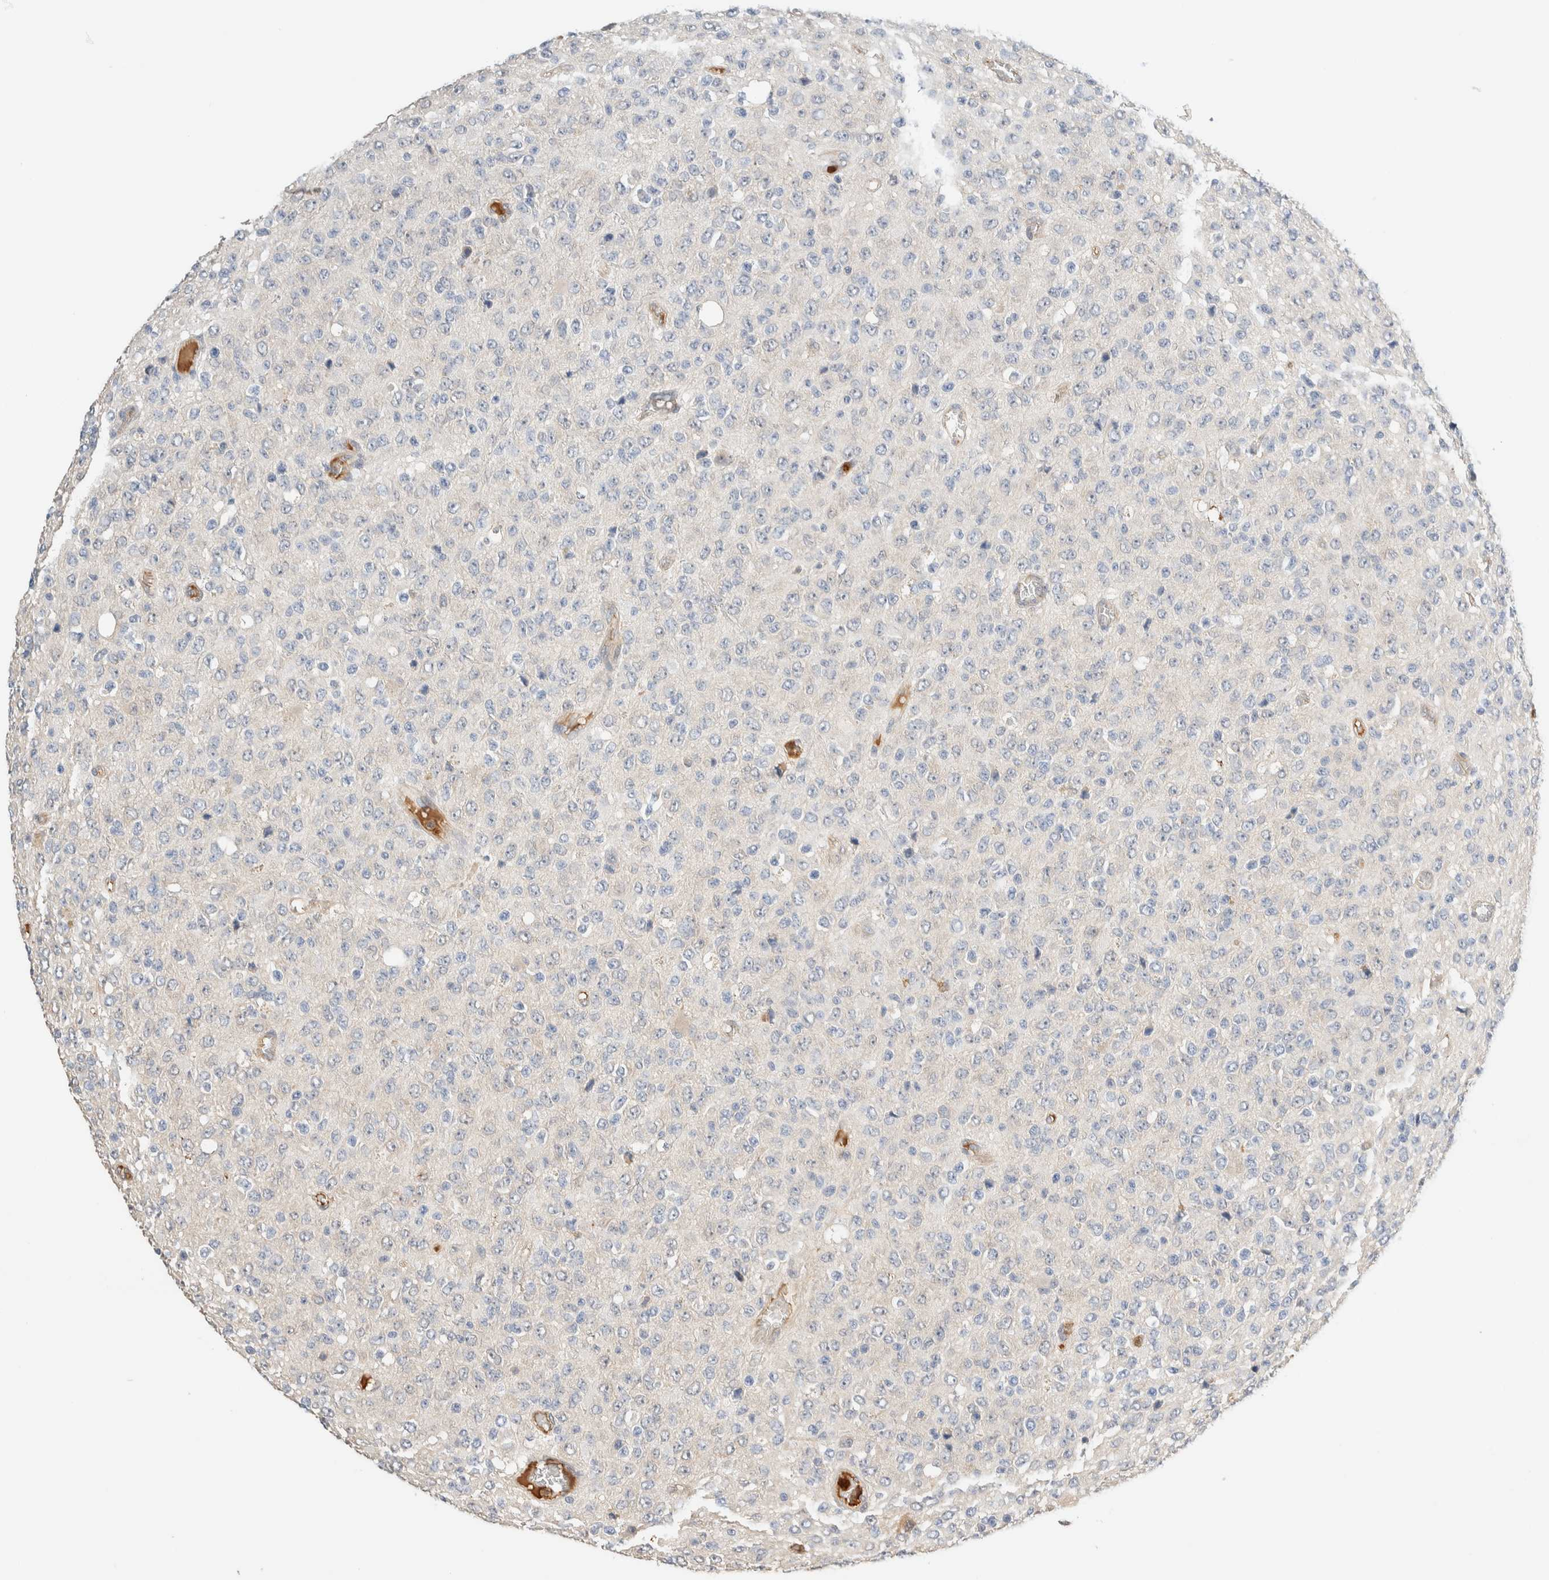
{"staining": {"intensity": "negative", "quantity": "none", "location": "none"}, "tissue": "glioma", "cell_type": "Tumor cells", "image_type": "cancer", "snomed": [{"axis": "morphology", "description": "Glioma, malignant, High grade"}, {"axis": "topography", "description": "pancreas cauda"}], "caption": "The IHC image has no significant expression in tumor cells of malignant glioma (high-grade) tissue.", "gene": "SETD4", "patient": {"sex": "male", "age": 60}}